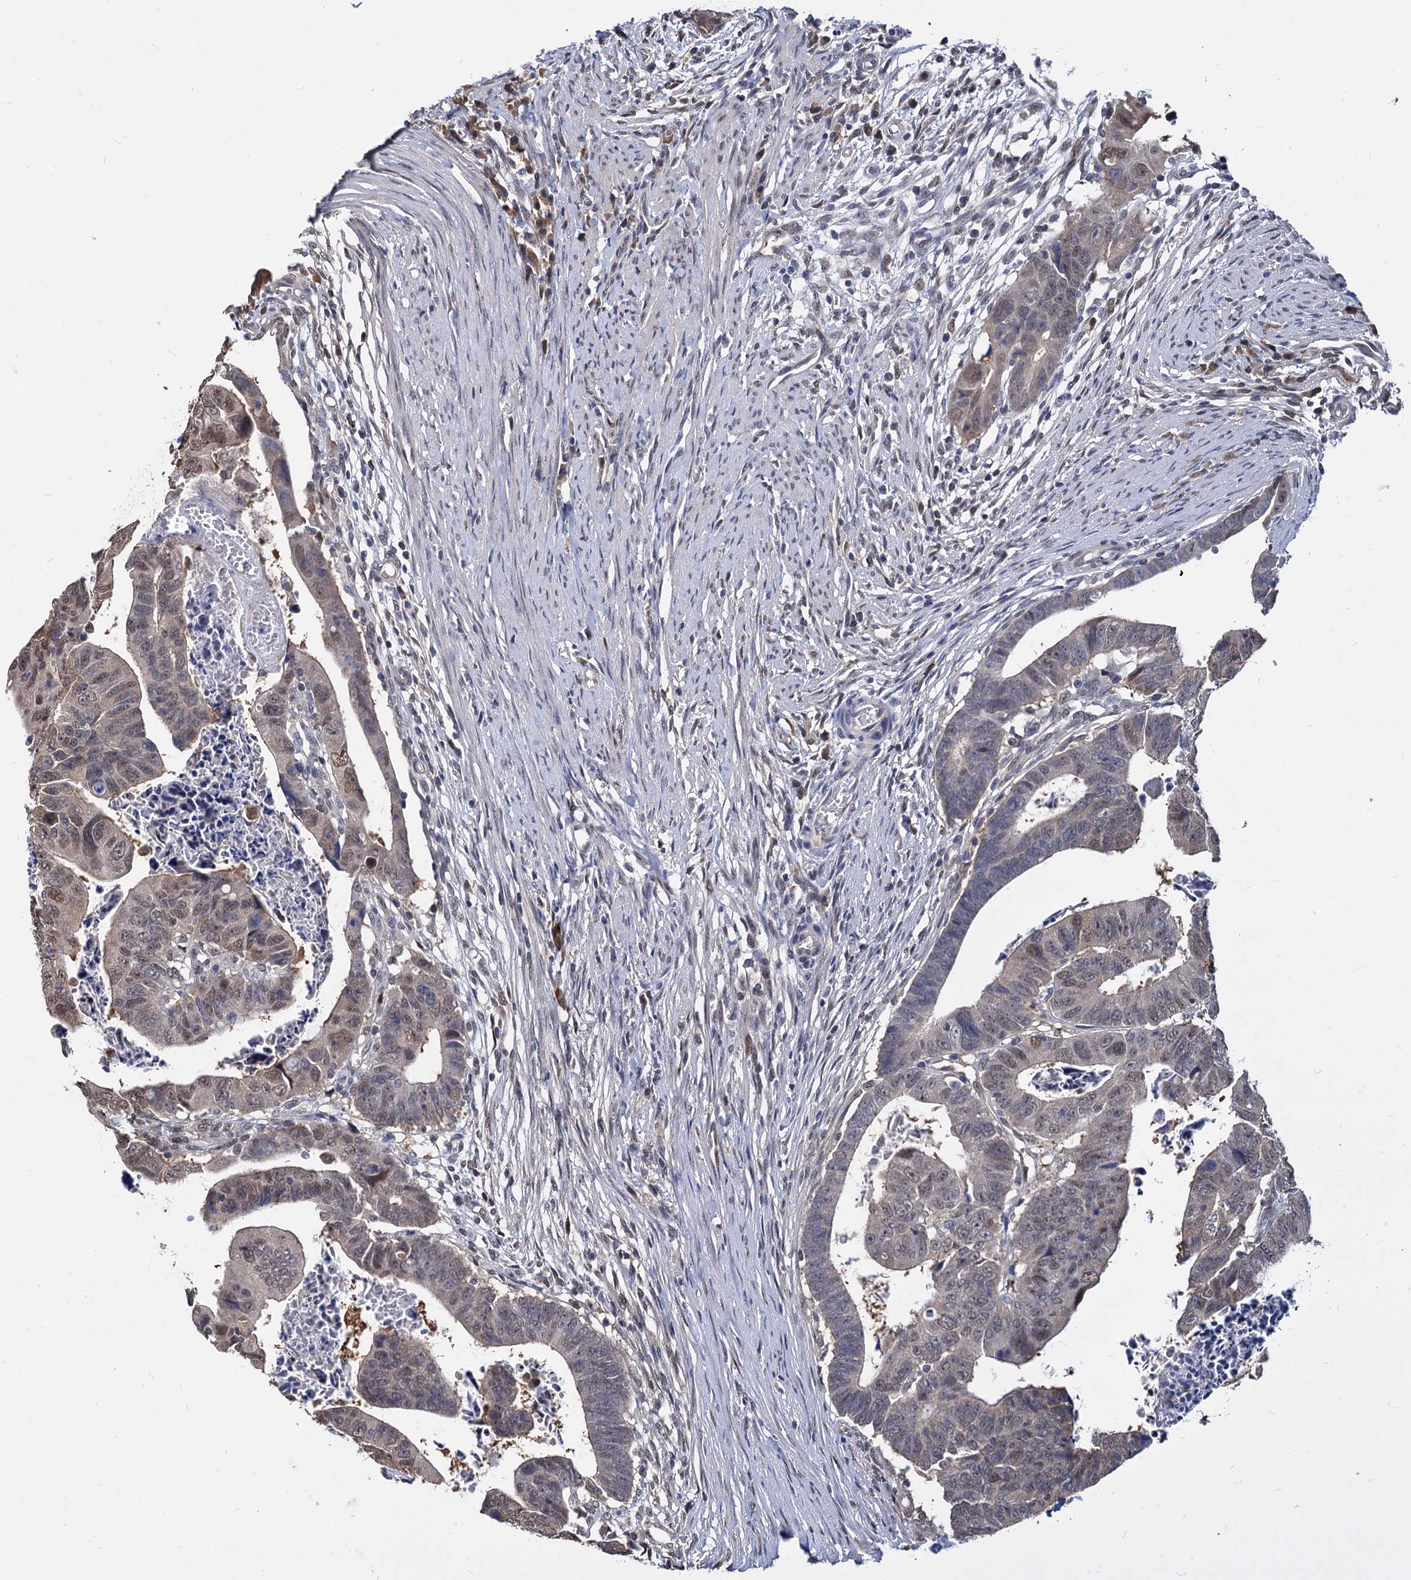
{"staining": {"intensity": "weak", "quantity": "25%-75%", "location": "nuclear"}, "tissue": "colorectal cancer", "cell_type": "Tumor cells", "image_type": "cancer", "snomed": [{"axis": "morphology", "description": "Adenocarcinoma, NOS"}, {"axis": "topography", "description": "Rectum"}], "caption": "This image displays immunohistochemistry (IHC) staining of colorectal adenocarcinoma, with low weak nuclear staining in approximately 25%-75% of tumor cells.", "gene": "PSMD4", "patient": {"sex": "female", "age": 65}}